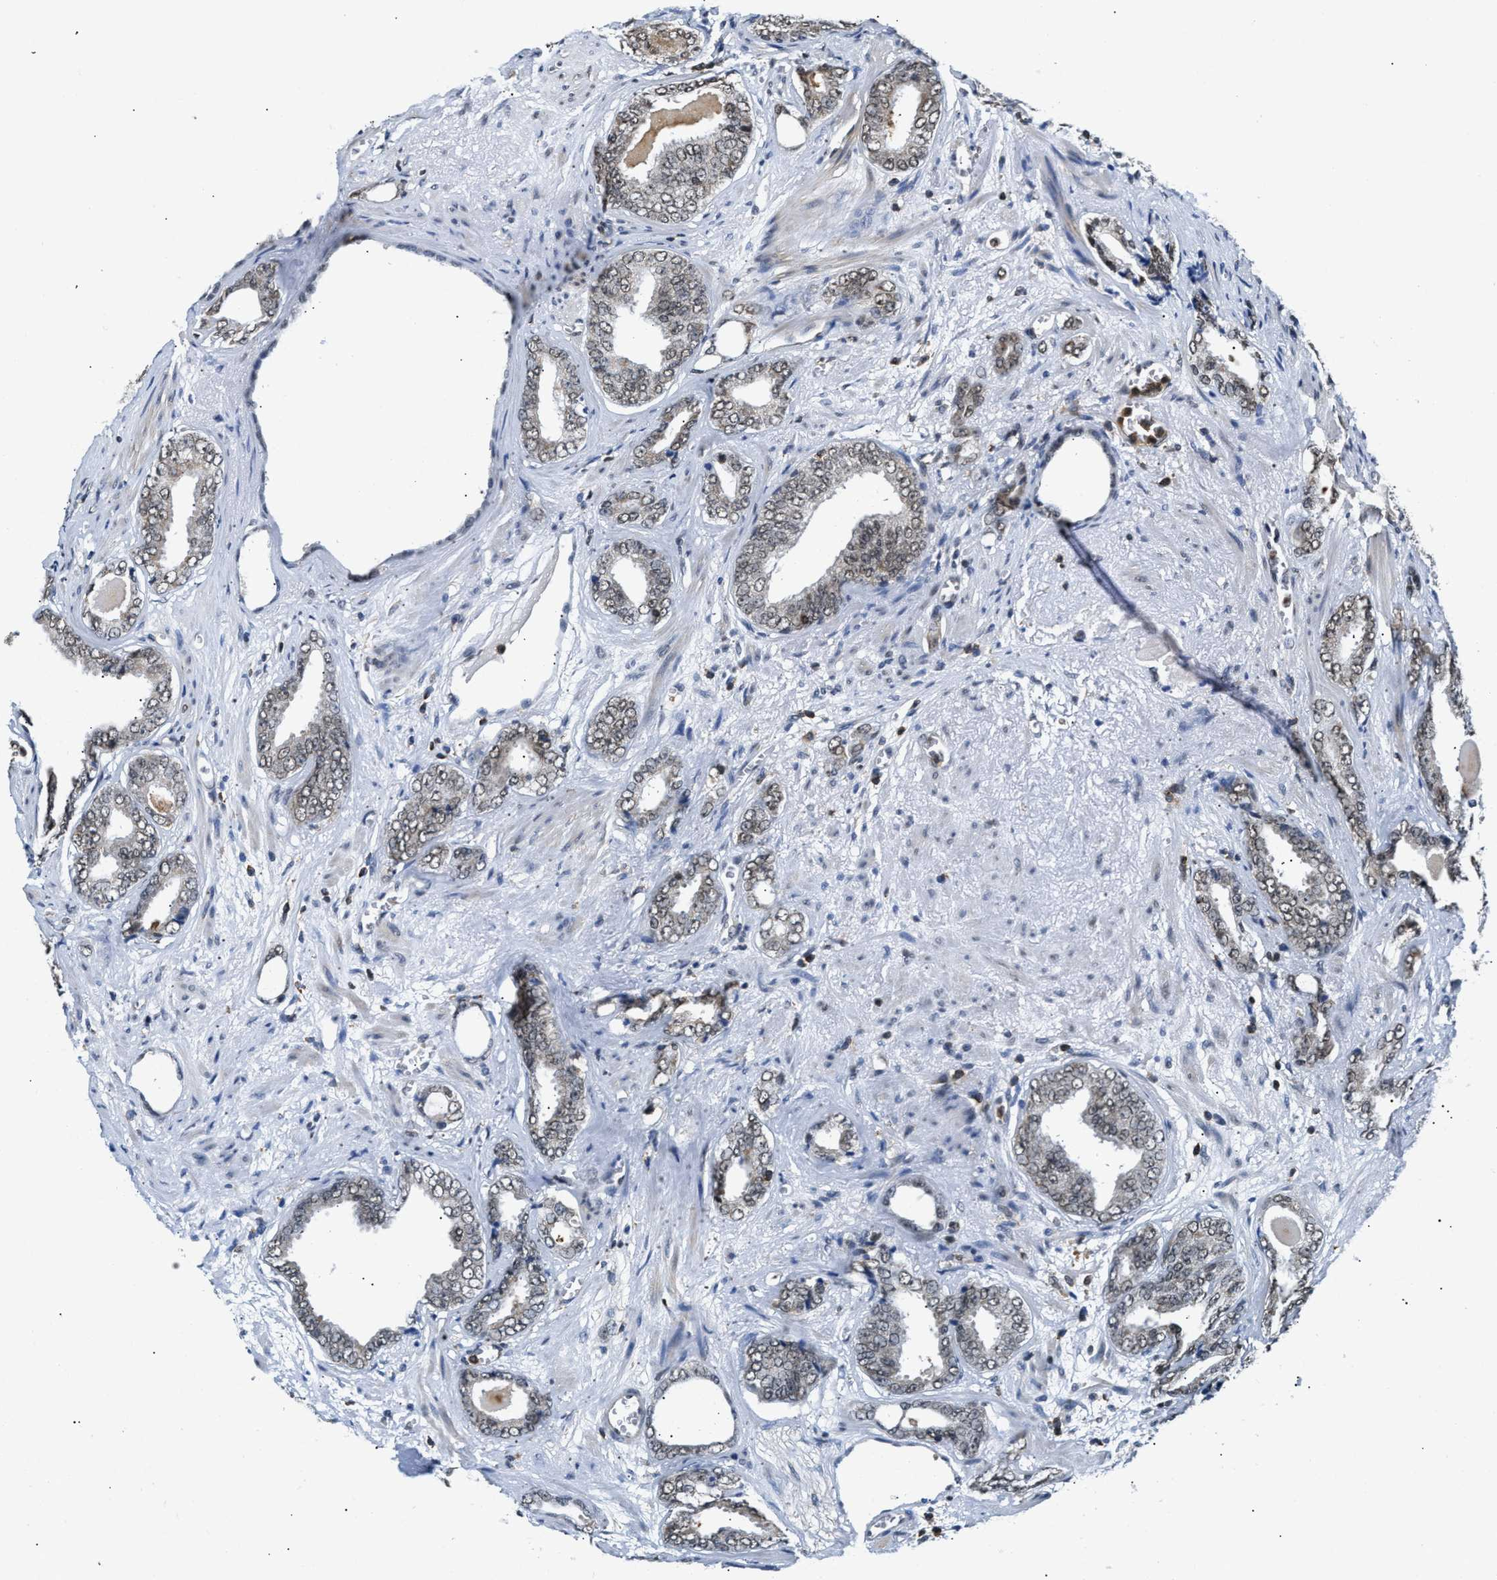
{"staining": {"intensity": "weak", "quantity": "<25%", "location": "nuclear"}, "tissue": "prostate cancer", "cell_type": "Tumor cells", "image_type": "cancer", "snomed": [{"axis": "morphology", "description": "Adenocarcinoma, Medium grade"}, {"axis": "topography", "description": "Prostate"}], "caption": "Micrograph shows no significant protein positivity in tumor cells of prostate cancer (medium-grade adenocarcinoma).", "gene": "STK10", "patient": {"sex": "male", "age": 79}}